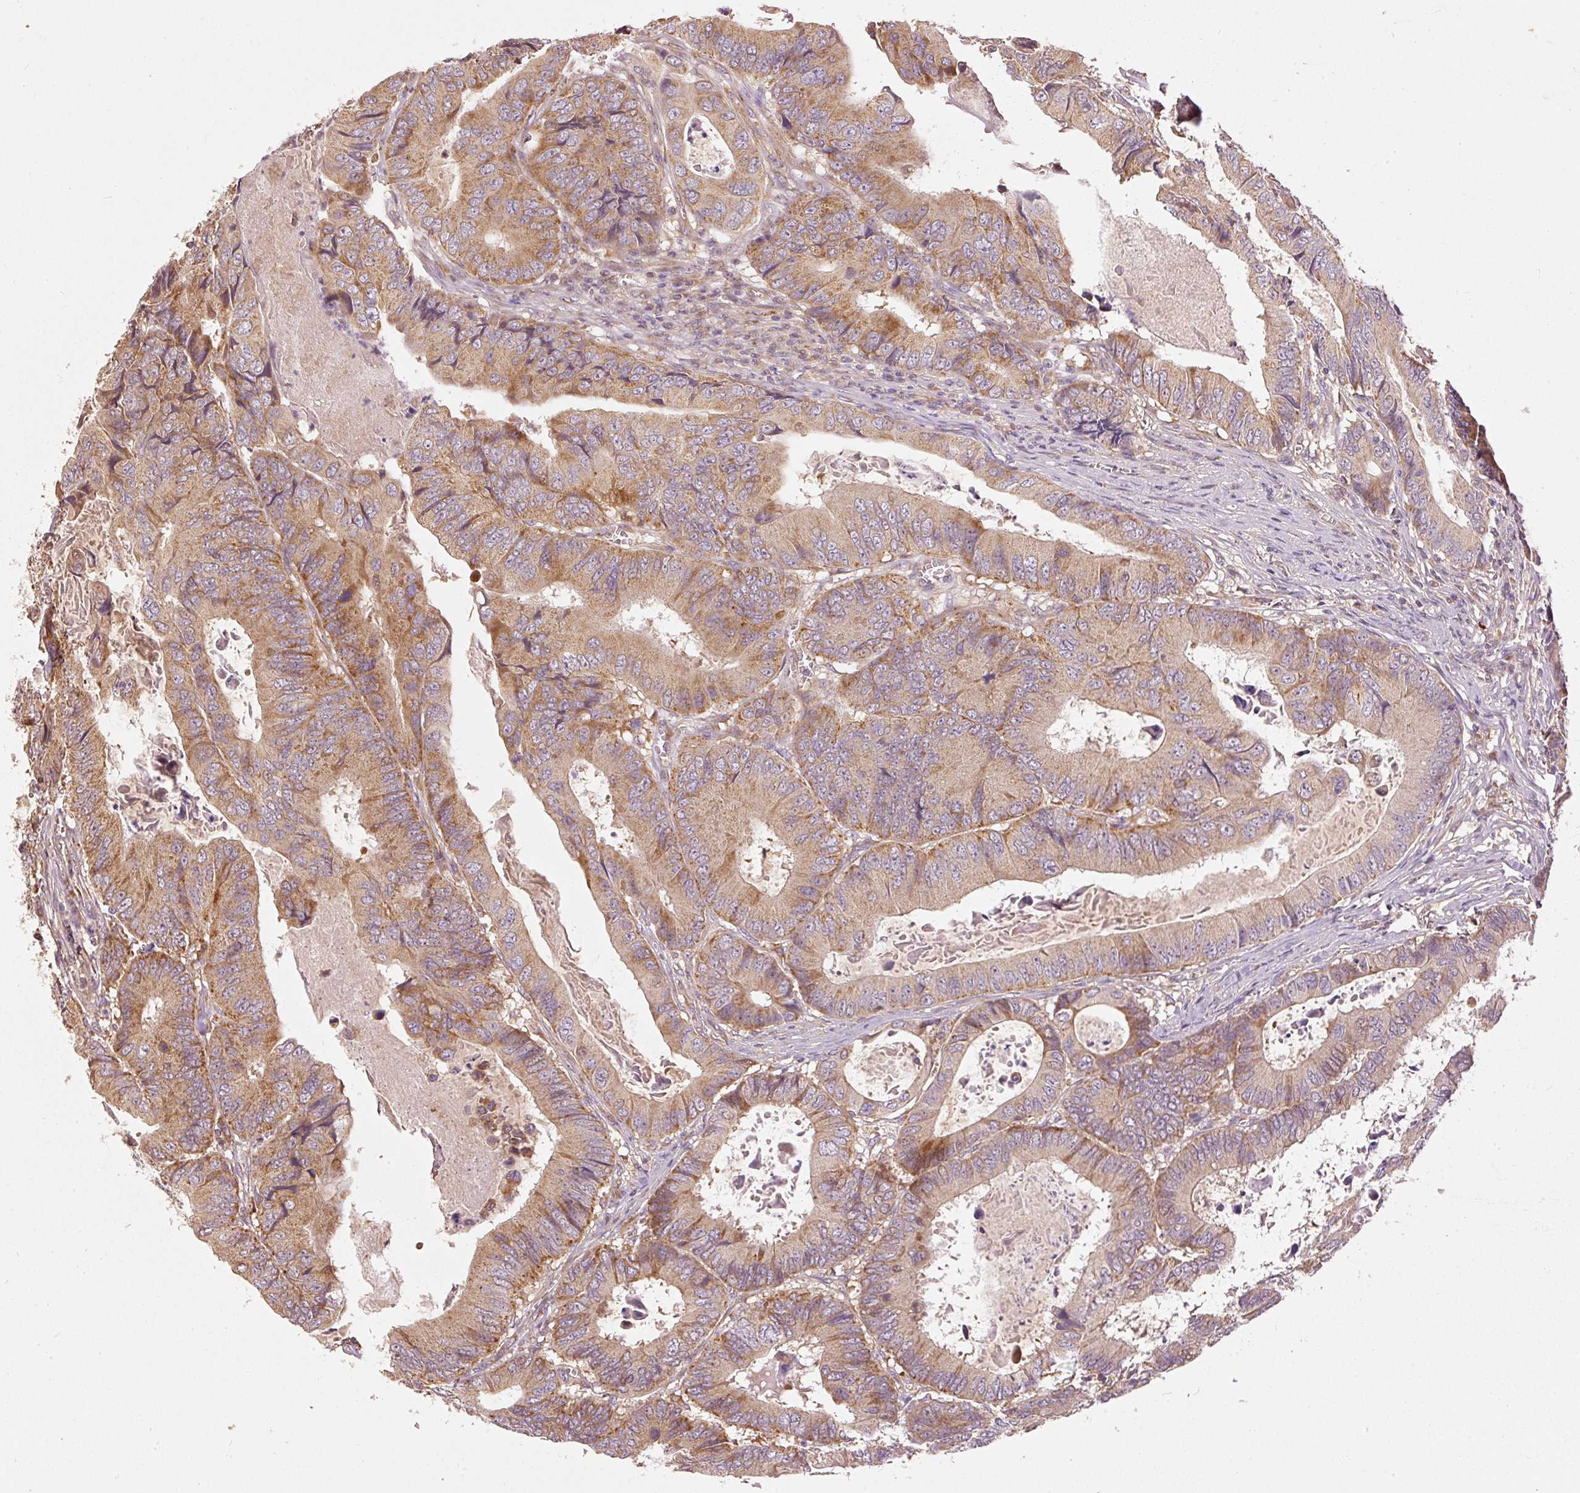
{"staining": {"intensity": "strong", "quantity": ">75%", "location": "cytoplasmic/membranous"}, "tissue": "colorectal cancer", "cell_type": "Tumor cells", "image_type": "cancer", "snomed": [{"axis": "morphology", "description": "Adenocarcinoma, NOS"}, {"axis": "topography", "description": "Colon"}], "caption": "Protein expression analysis of human colorectal cancer reveals strong cytoplasmic/membranous expression in approximately >75% of tumor cells.", "gene": "MTHFD1L", "patient": {"sex": "male", "age": 85}}